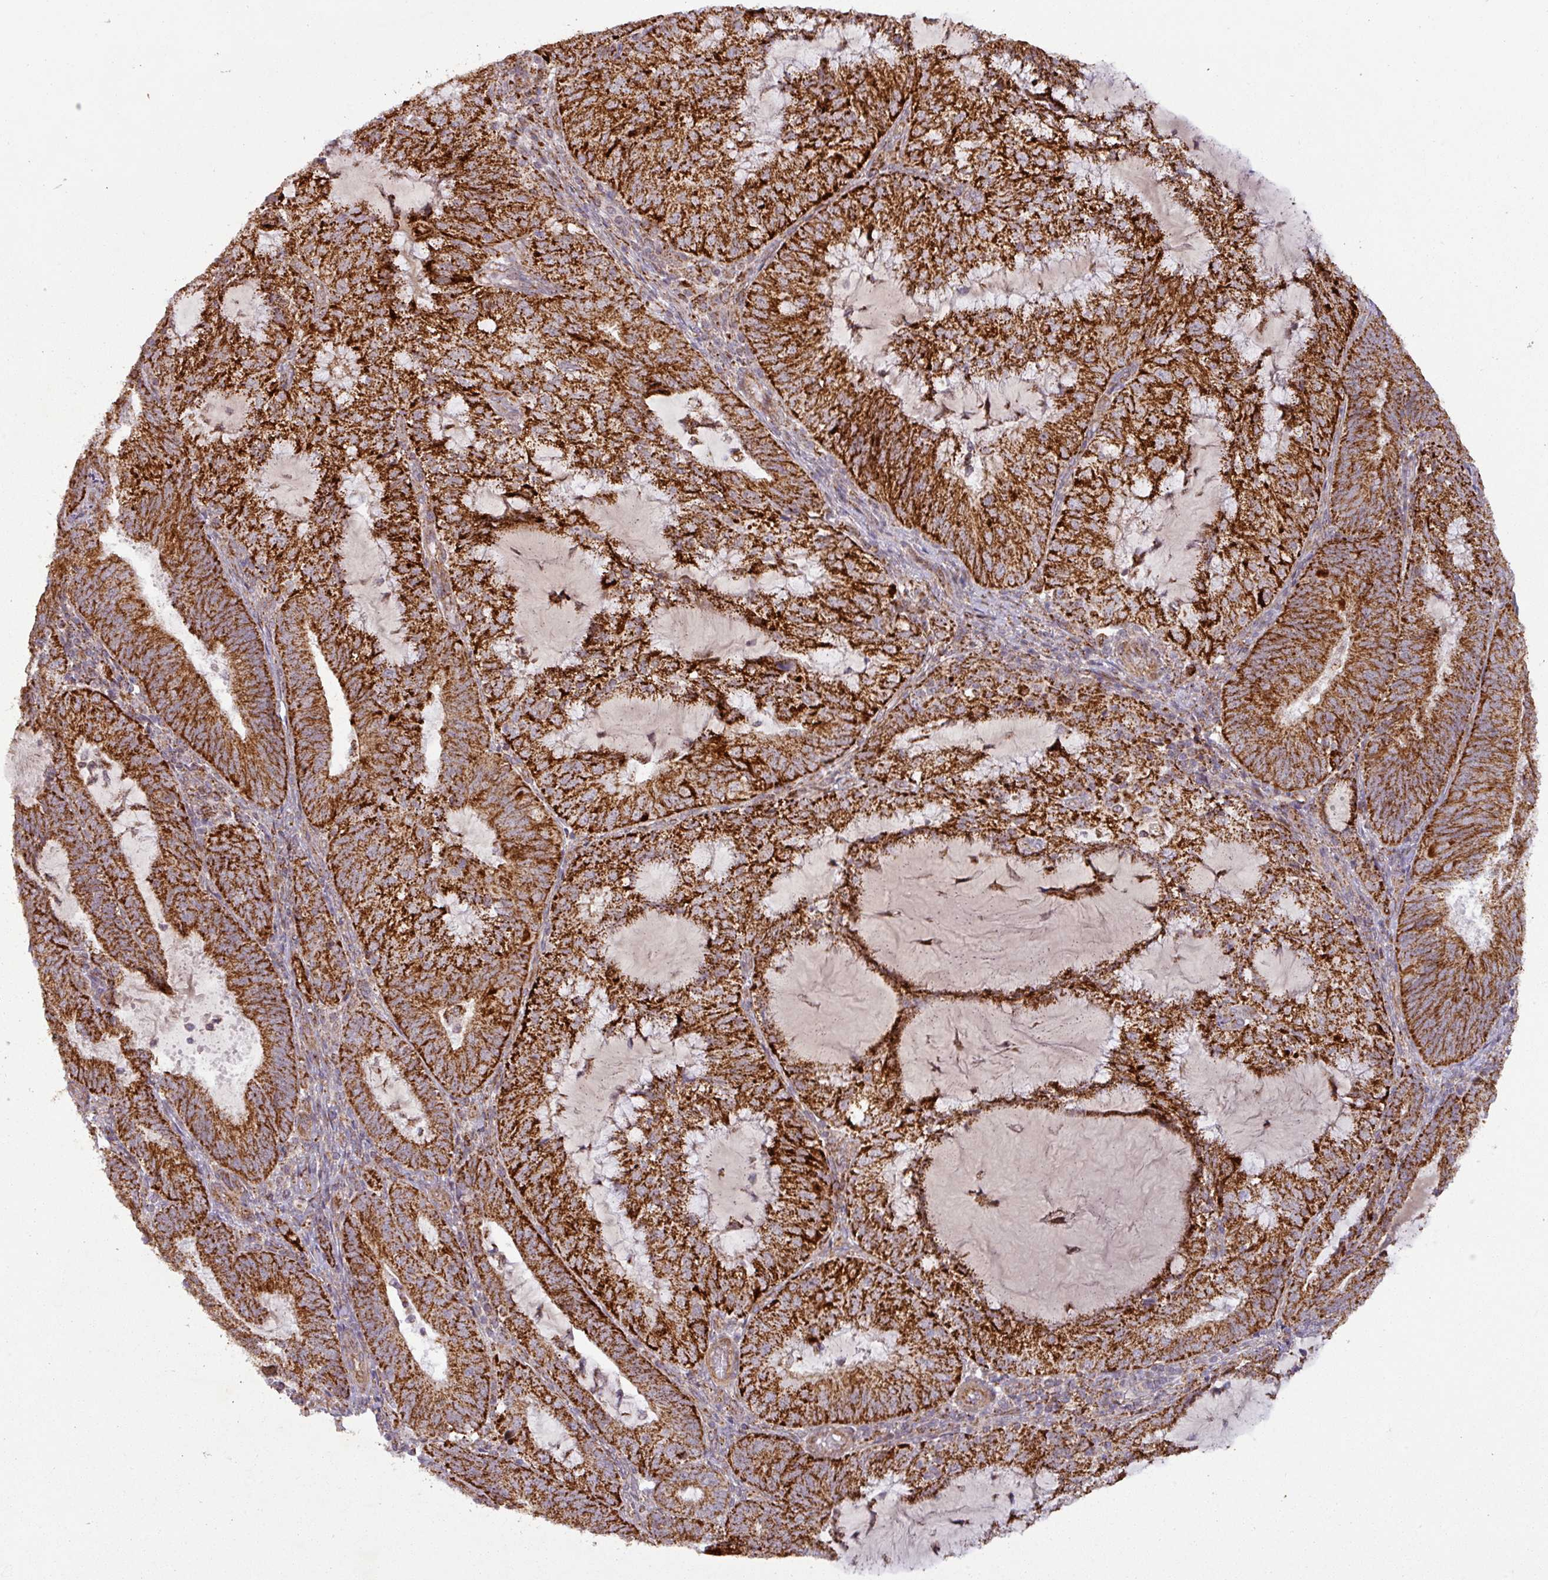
{"staining": {"intensity": "strong", "quantity": ">75%", "location": "cytoplasmic/membranous"}, "tissue": "endometrial cancer", "cell_type": "Tumor cells", "image_type": "cancer", "snomed": [{"axis": "morphology", "description": "Adenocarcinoma, NOS"}, {"axis": "topography", "description": "Endometrium"}], "caption": "Human adenocarcinoma (endometrial) stained with a brown dye exhibits strong cytoplasmic/membranous positive staining in about >75% of tumor cells.", "gene": "GPD2", "patient": {"sex": "female", "age": 81}}